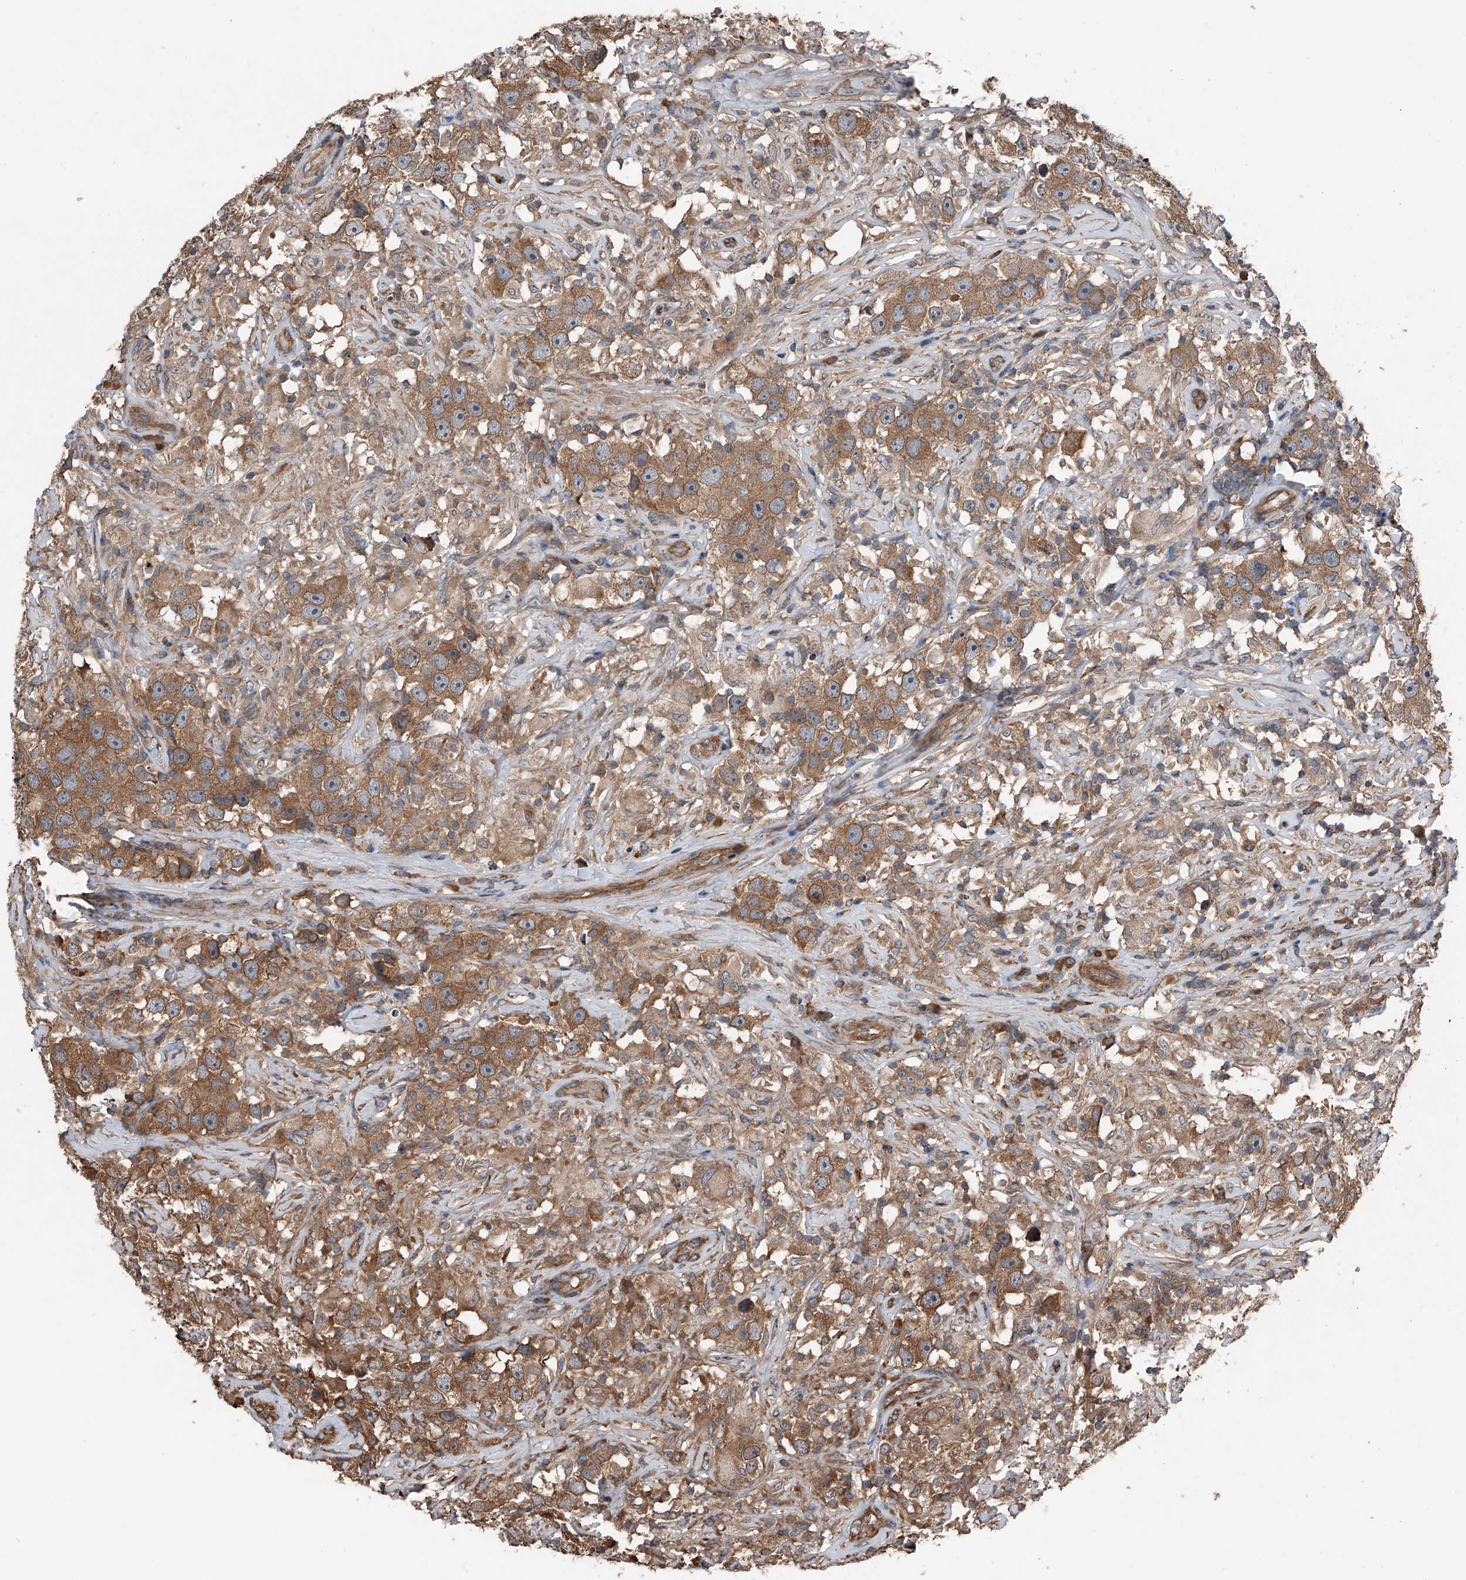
{"staining": {"intensity": "moderate", "quantity": ">75%", "location": "cytoplasmic/membranous"}, "tissue": "testis cancer", "cell_type": "Tumor cells", "image_type": "cancer", "snomed": [{"axis": "morphology", "description": "Seminoma, NOS"}, {"axis": "topography", "description": "Testis"}], "caption": "This image reveals immunohistochemistry (IHC) staining of human testis cancer (seminoma), with medium moderate cytoplasmic/membranous positivity in approximately >75% of tumor cells.", "gene": "KCNJ2", "patient": {"sex": "male", "age": 49}}